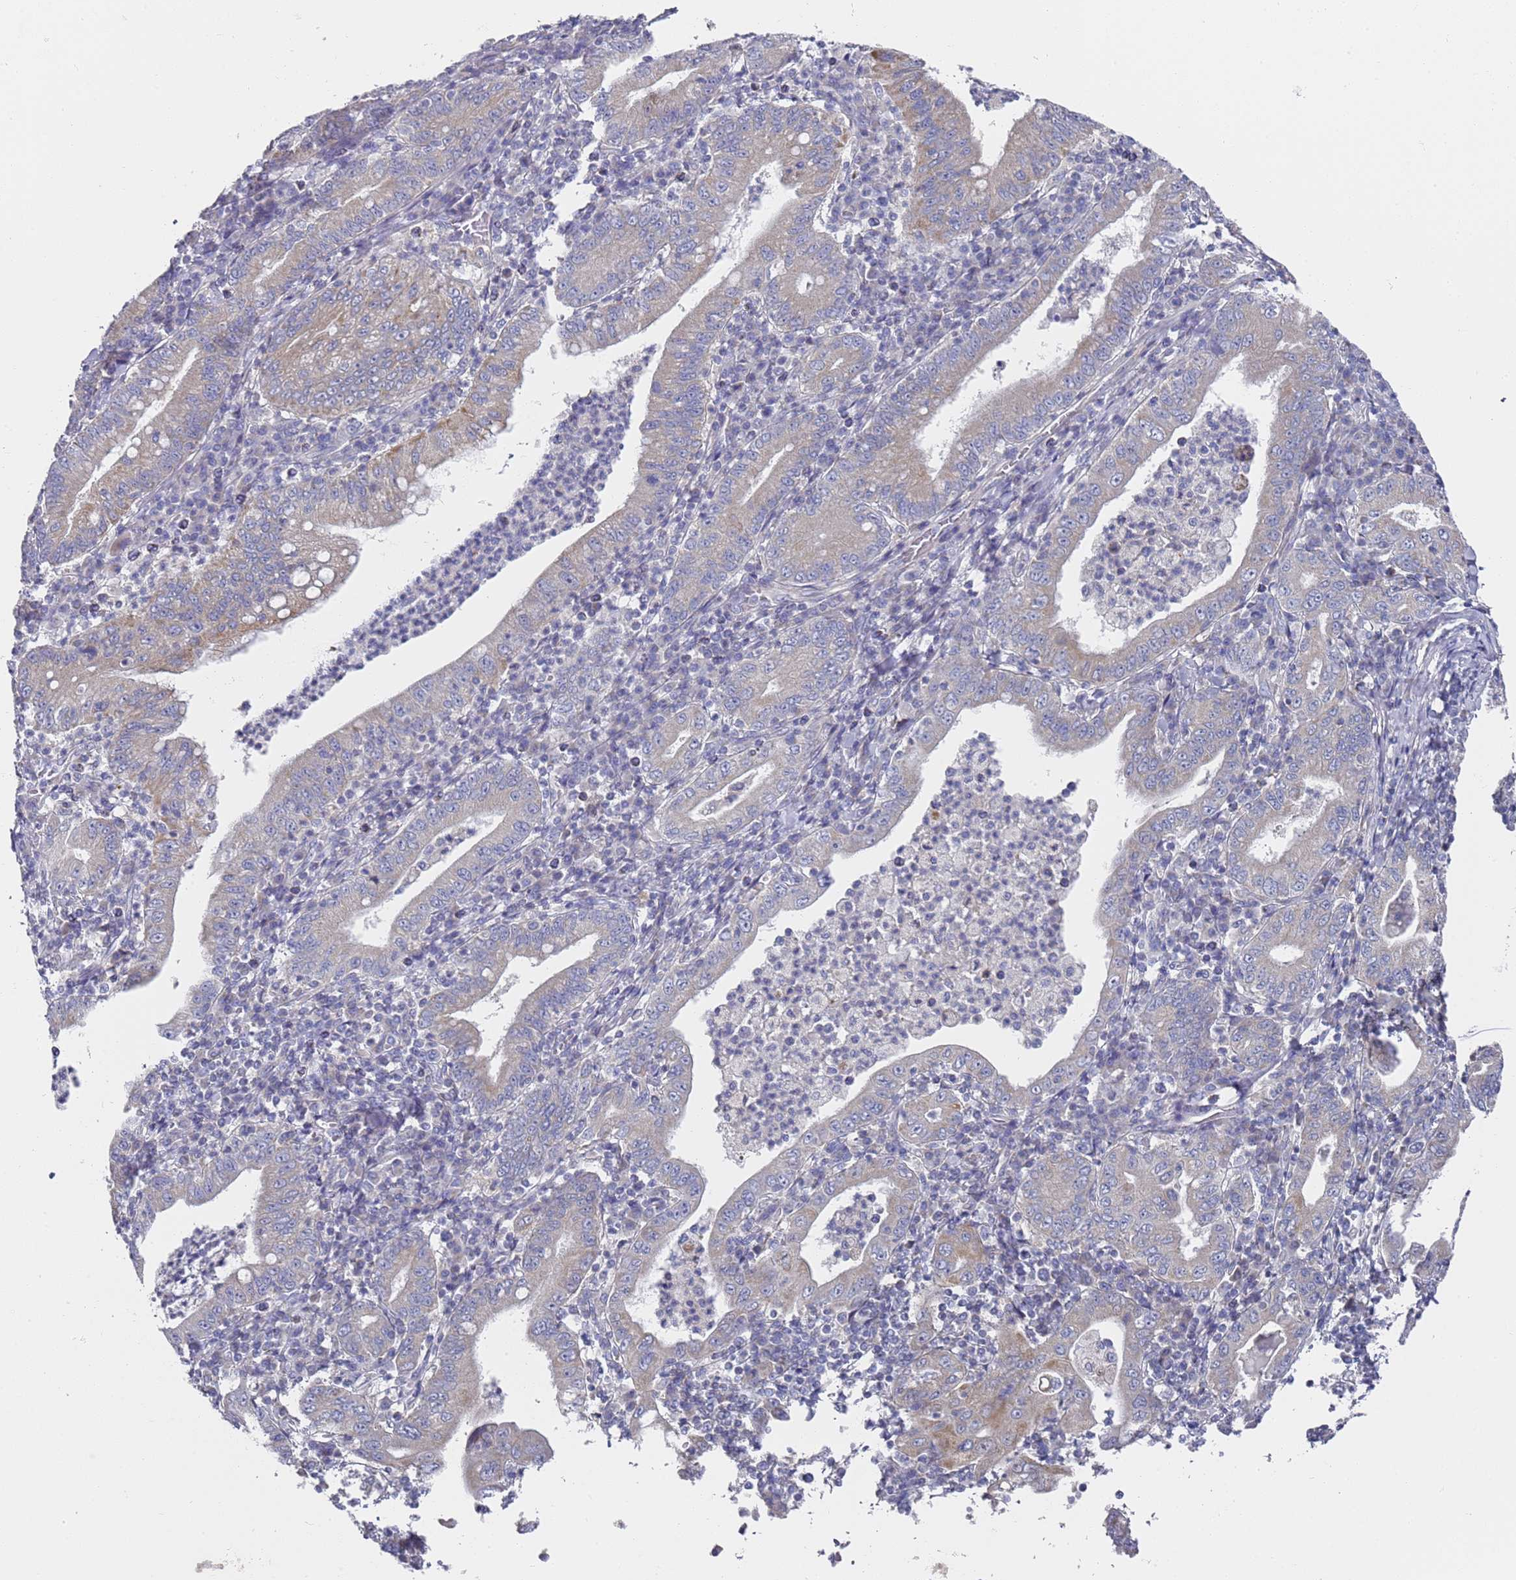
{"staining": {"intensity": "negative", "quantity": "none", "location": "none"}, "tissue": "stomach cancer", "cell_type": "Tumor cells", "image_type": "cancer", "snomed": [{"axis": "morphology", "description": "Normal tissue, NOS"}, {"axis": "morphology", "description": "Adenocarcinoma, NOS"}, {"axis": "topography", "description": "Esophagus"}, {"axis": "topography", "description": "Stomach, upper"}, {"axis": "topography", "description": "Peripheral nerve tissue"}], "caption": "Tumor cells are negative for protein expression in human stomach cancer (adenocarcinoma).", "gene": "SCAPER", "patient": {"sex": "male", "age": 62}}